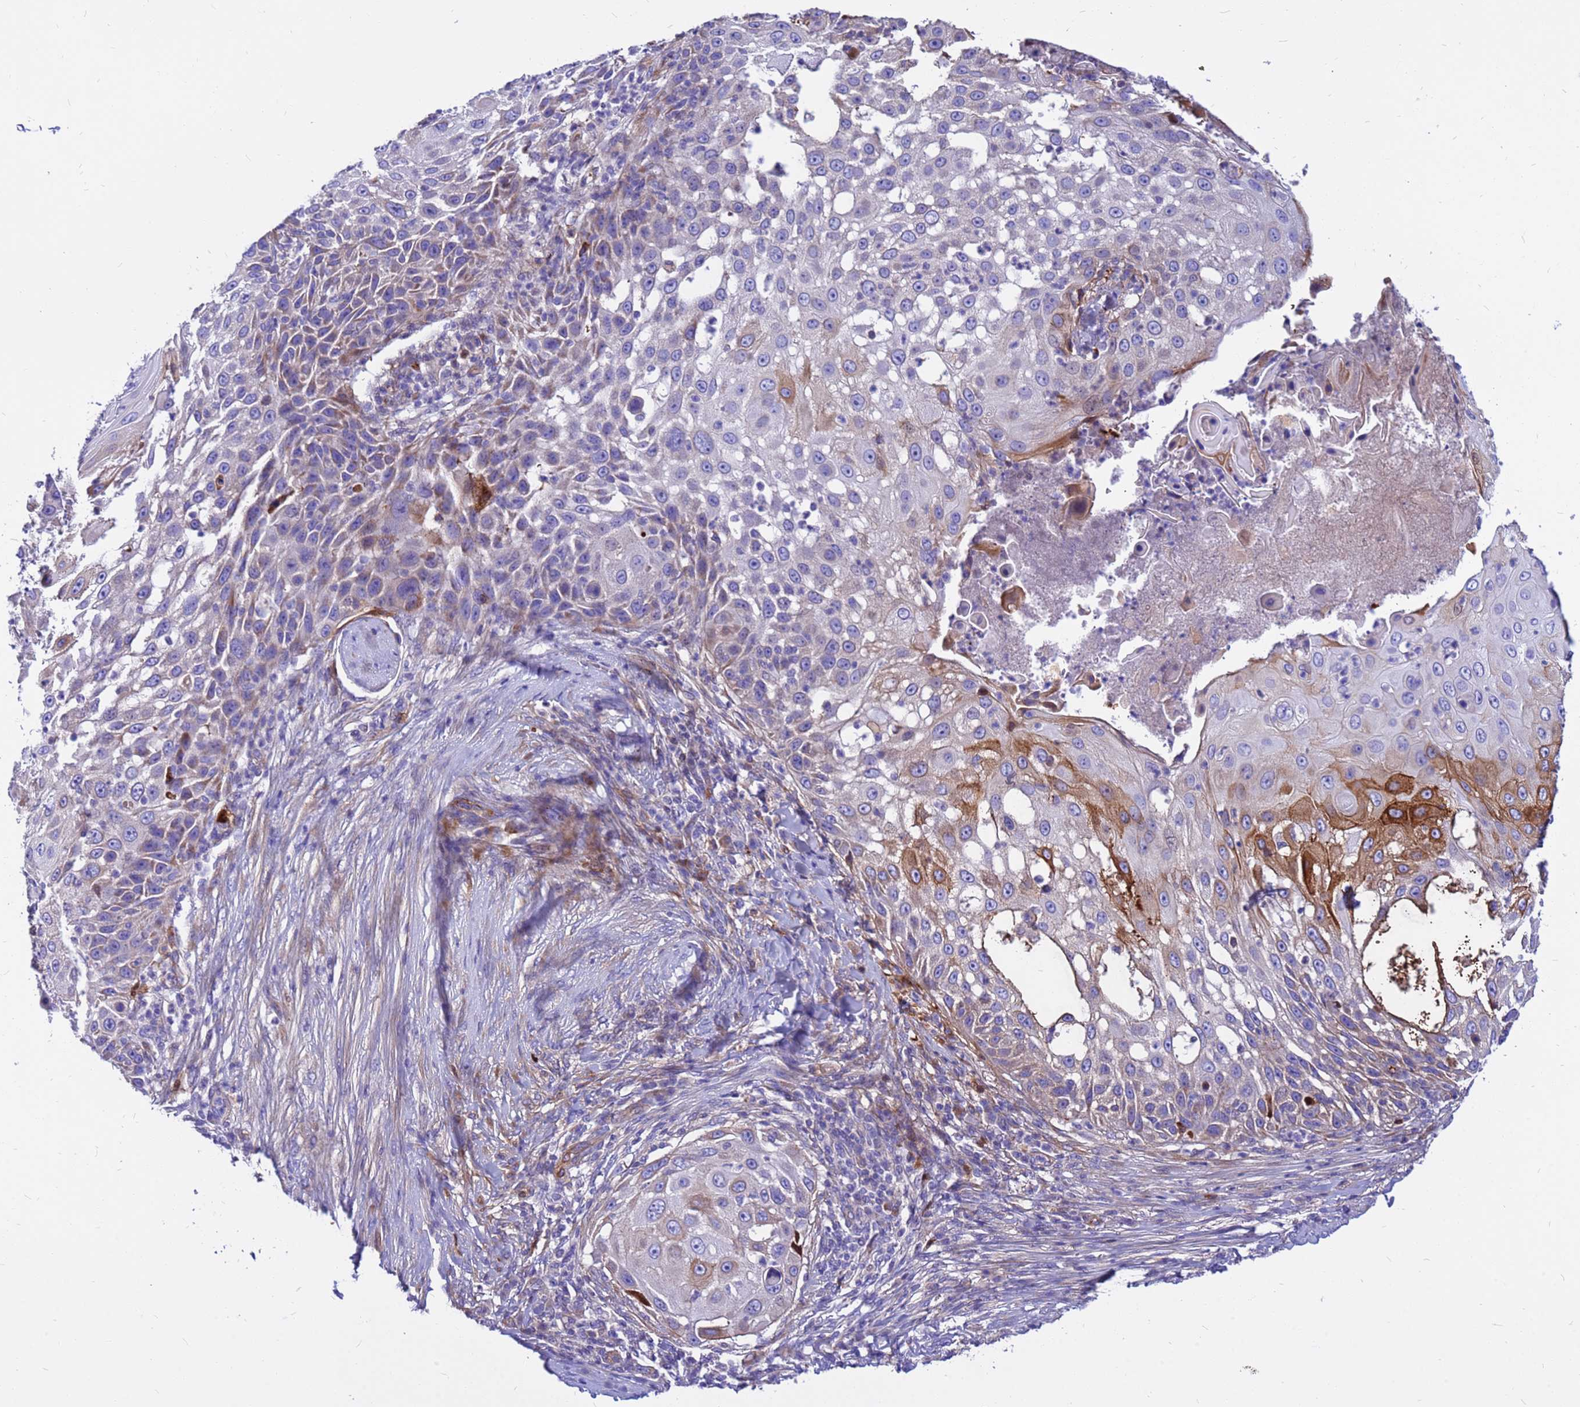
{"staining": {"intensity": "strong", "quantity": "<25%", "location": "cytoplasmic/membranous"}, "tissue": "skin cancer", "cell_type": "Tumor cells", "image_type": "cancer", "snomed": [{"axis": "morphology", "description": "Squamous cell carcinoma, NOS"}, {"axis": "topography", "description": "Skin"}], "caption": "The immunohistochemical stain labels strong cytoplasmic/membranous positivity in tumor cells of skin cancer (squamous cell carcinoma) tissue.", "gene": "CRHBP", "patient": {"sex": "female", "age": 44}}